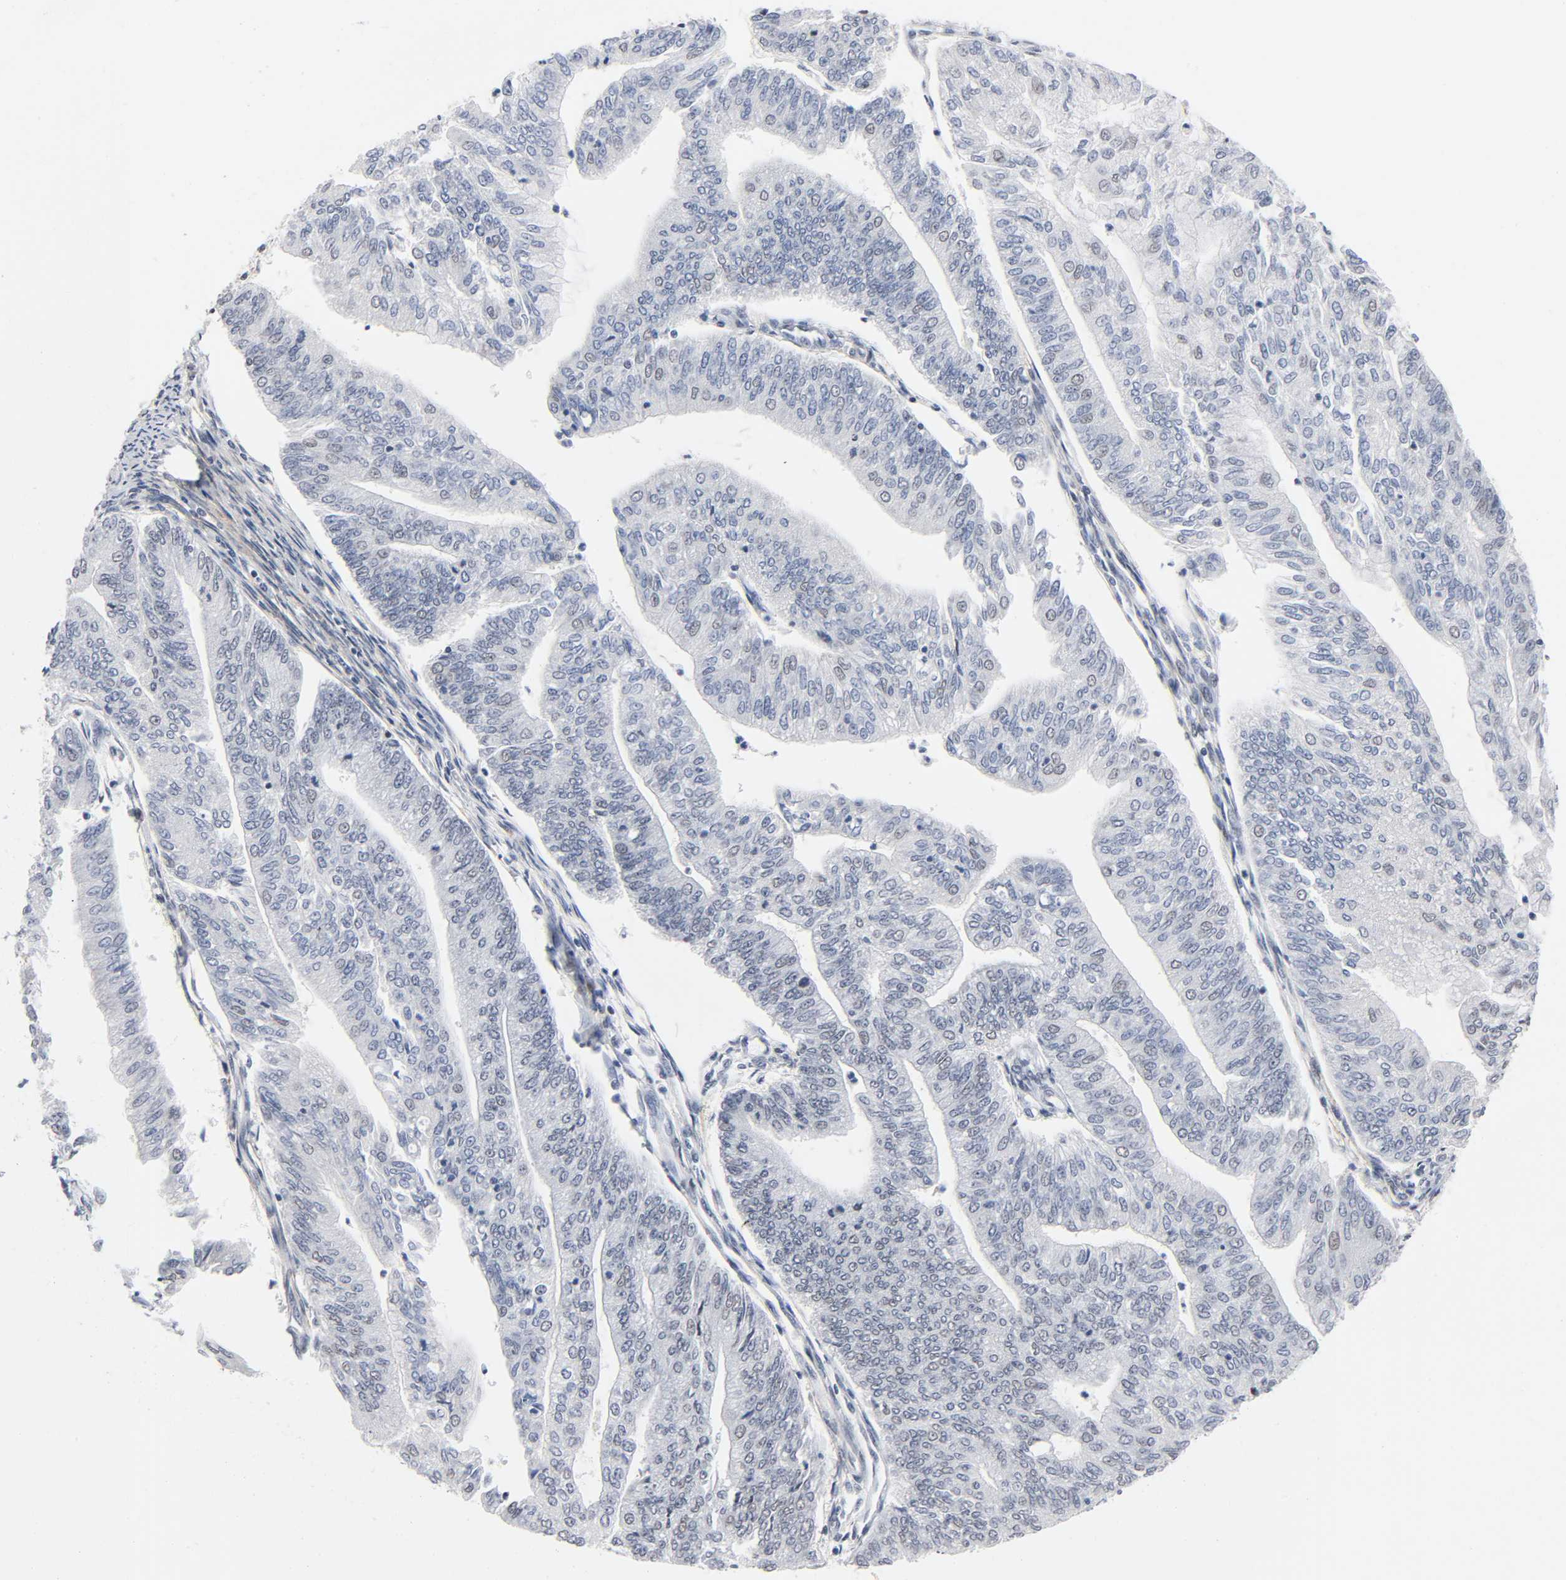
{"staining": {"intensity": "negative", "quantity": "none", "location": "none"}, "tissue": "endometrial cancer", "cell_type": "Tumor cells", "image_type": "cancer", "snomed": [{"axis": "morphology", "description": "Adenocarcinoma, NOS"}, {"axis": "topography", "description": "Endometrium"}], "caption": "High magnification brightfield microscopy of endometrial cancer (adenocarcinoma) stained with DAB (brown) and counterstained with hematoxylin (blue): tumor cells show no significant expression.", "gene": "DIDO1", "patient": {"sex": "female", "age": 59}}